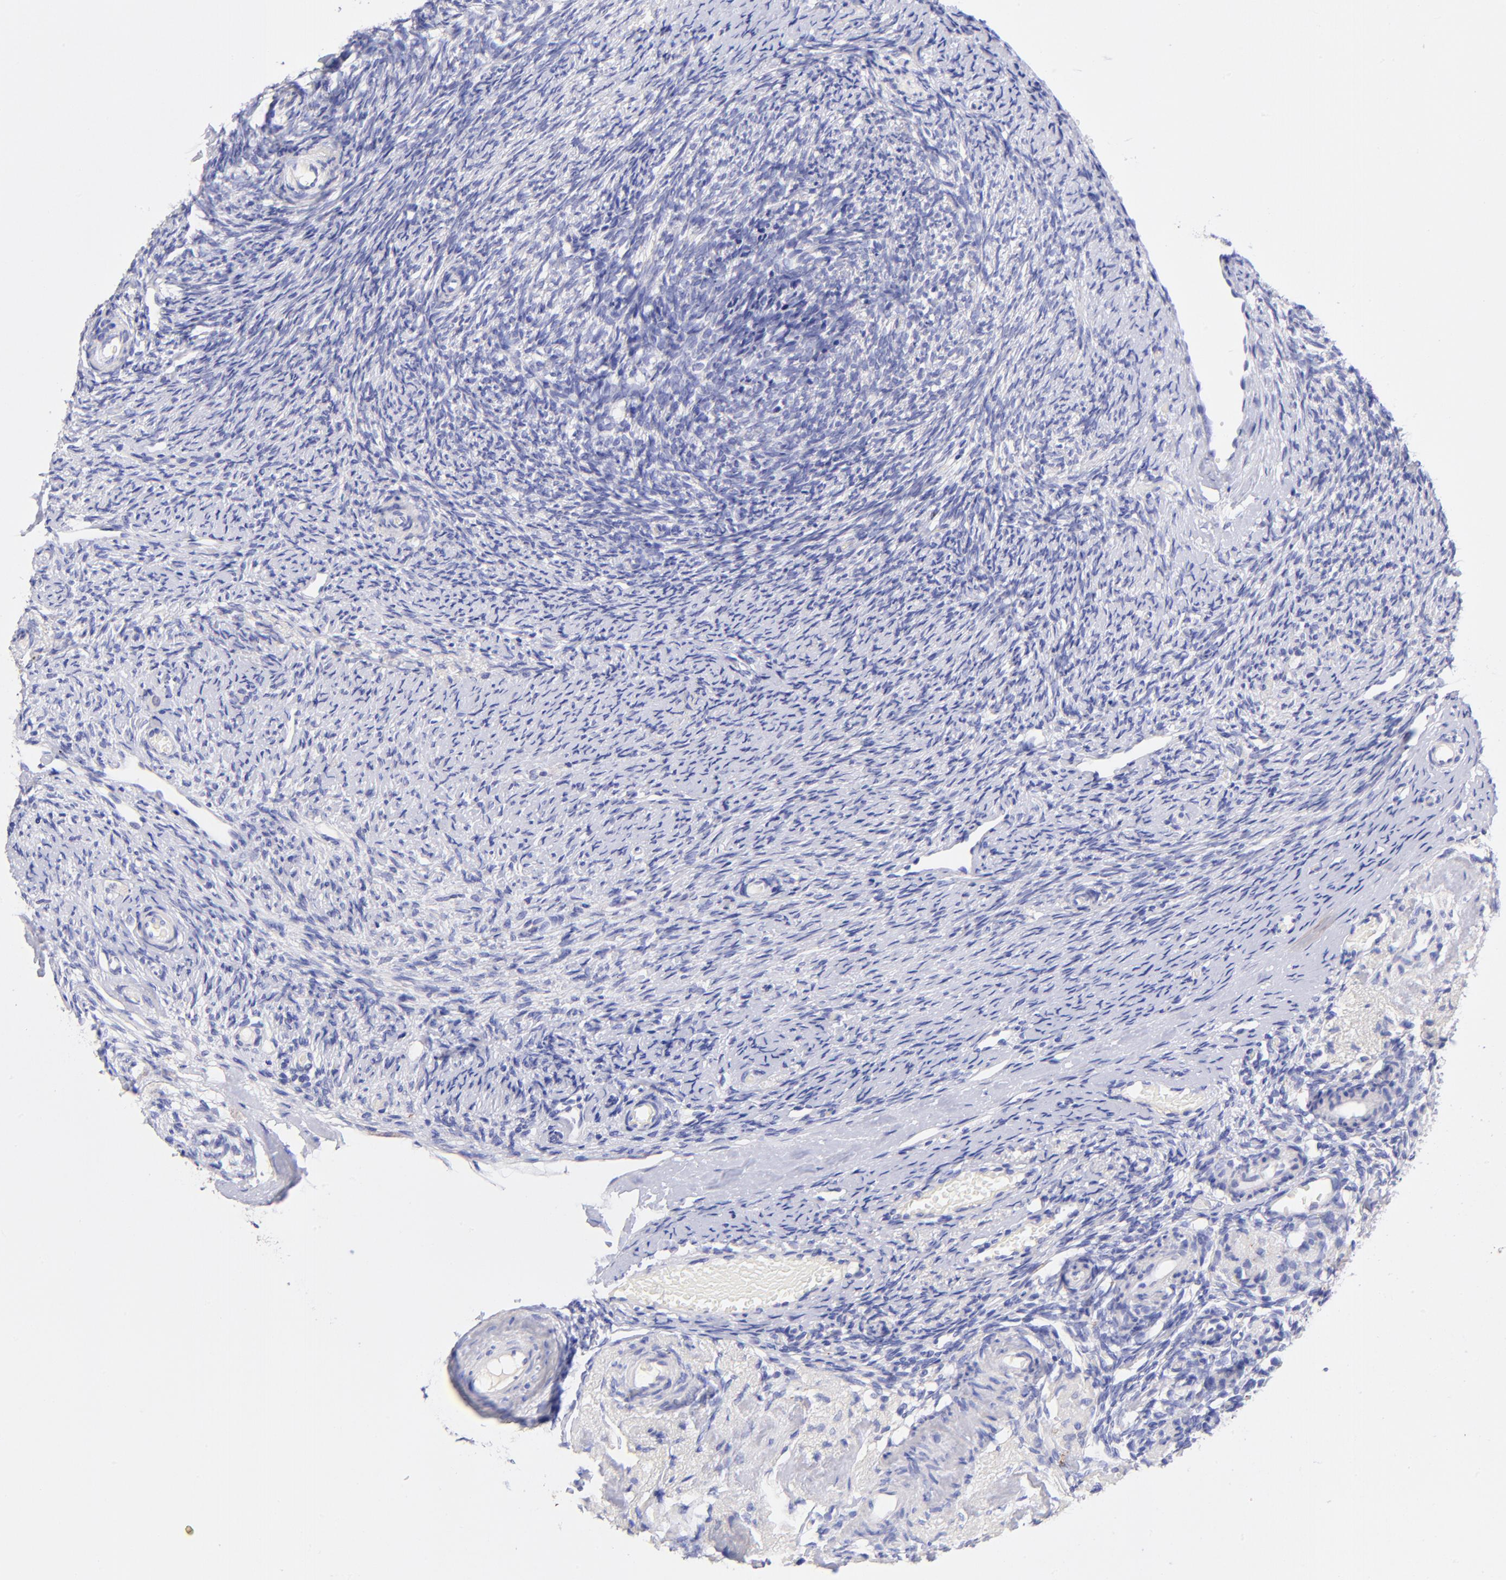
{"staining": {"intensity": "negative", "quantity": "none", "location": "none"}, "tissue": "ovary", "cell_type": "Ovarian stroma cells", "image_type": "normal", "snomed": [{"axis": "morphology", "description": "Normal tissue, NOS"}, {"axis": "topography", "description": "Ovary"}], "caption": "IHC of benign human ovary reveals no staining in ovarian stroma cells.", "gene": "RAB3B", "patient": {"sex": "female", "age": 60}}